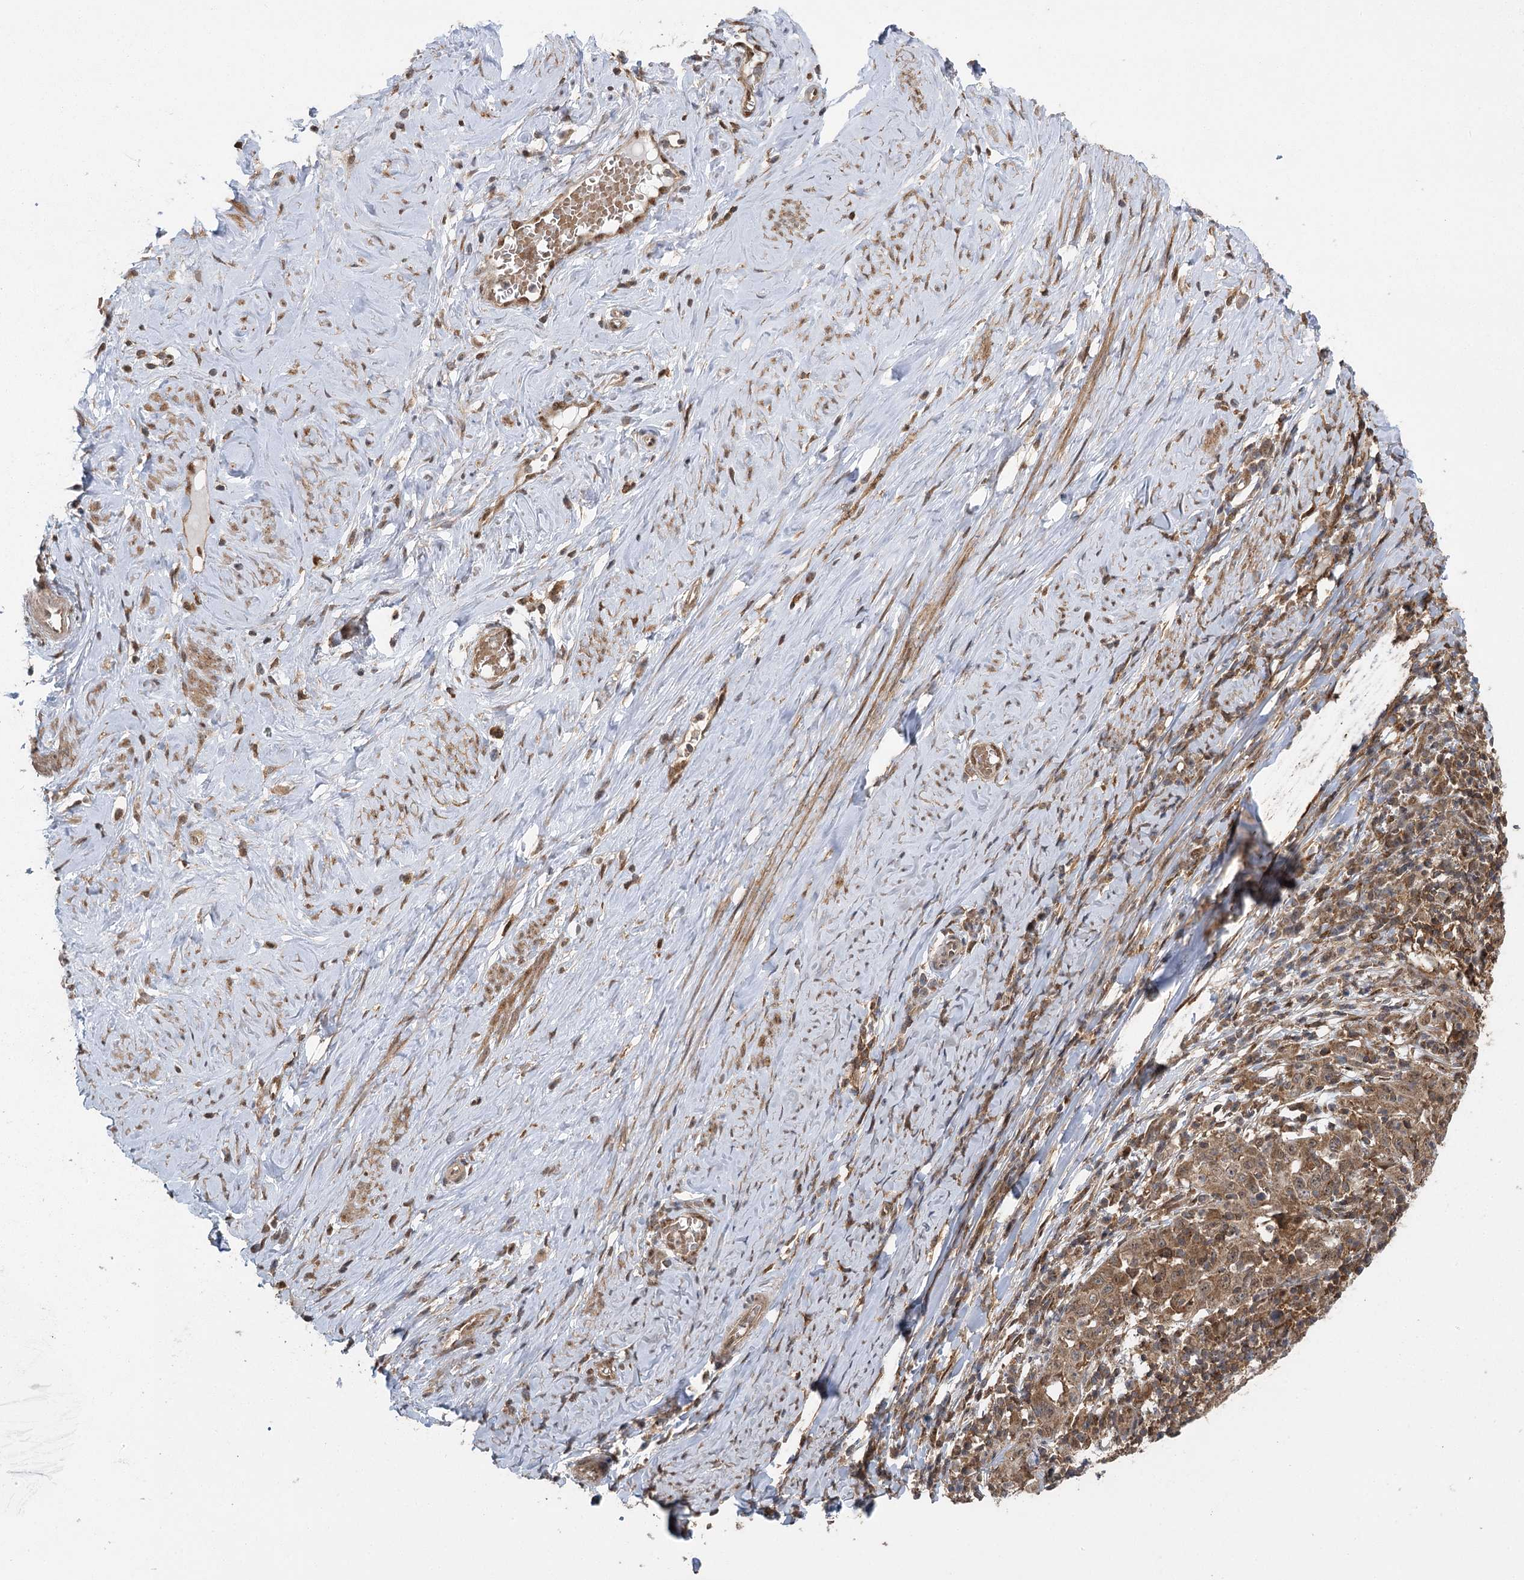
{"staining": {"intensity": "moderate", "quantity": ">75%", "location": "cytoplasmic/membranous"}, "tissue": "cervical cancer", "cell_type": "Tumor cells", "image_type": "cancer", "snomed": [{"axis": "morphology", "description": "Squamous cell carcinoma, NOS"}, {"axis": "topography", "description": "Cervix"}], "caption": "Immunohistochemical staining of human cervical squamous cell carcinoma displays moderate cytoplasmic/membranous protein expression in approximately >75% of tumor cells.", "gene": "C12orf4", "patient": {"sex": "female", "age": 46}}